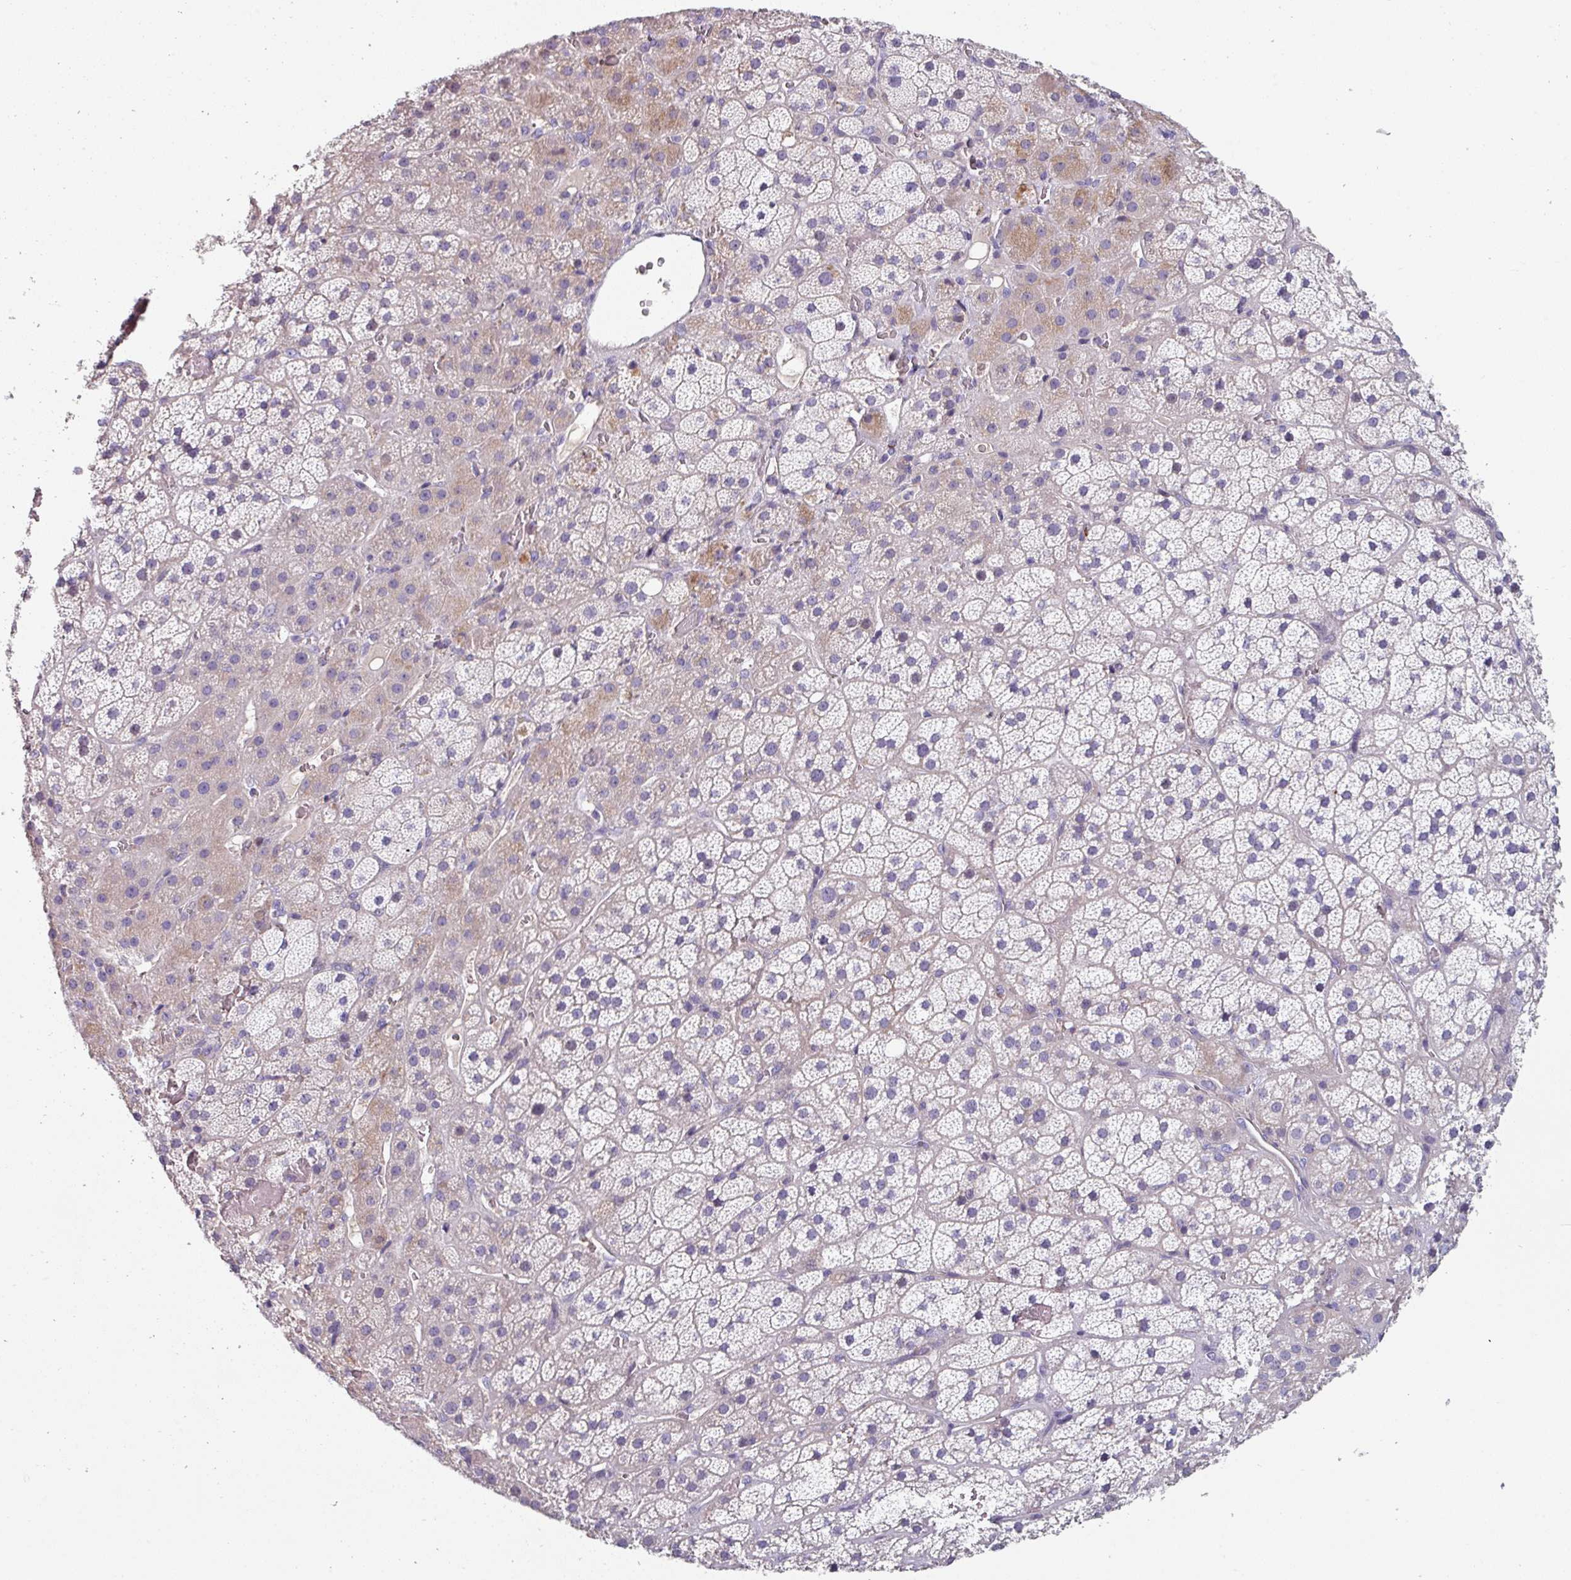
{"staining": {"intensity": "weak", "quantity": "25%-75%", "location": "cytoplasmic/membranous"}, "tissue": "adrenal gland", "cell_type": "Glandular cells", "image_type": "normal", "snomed": [{"axis": "morphology", "description": "Normal tissue, NOS"}, {"axis": "topography", "description": "Adrenal gland"}], "caption": "An immunohistochemistry (IHC) photomicrograph of unremarkable tissue is shown. Protein staining in brown highlights weak cytoplasmic/membranous positivity in adrenal gland within glandular cells.", "gene": "TMEM132A", "patient": {"sex": "male", "age": 57}}